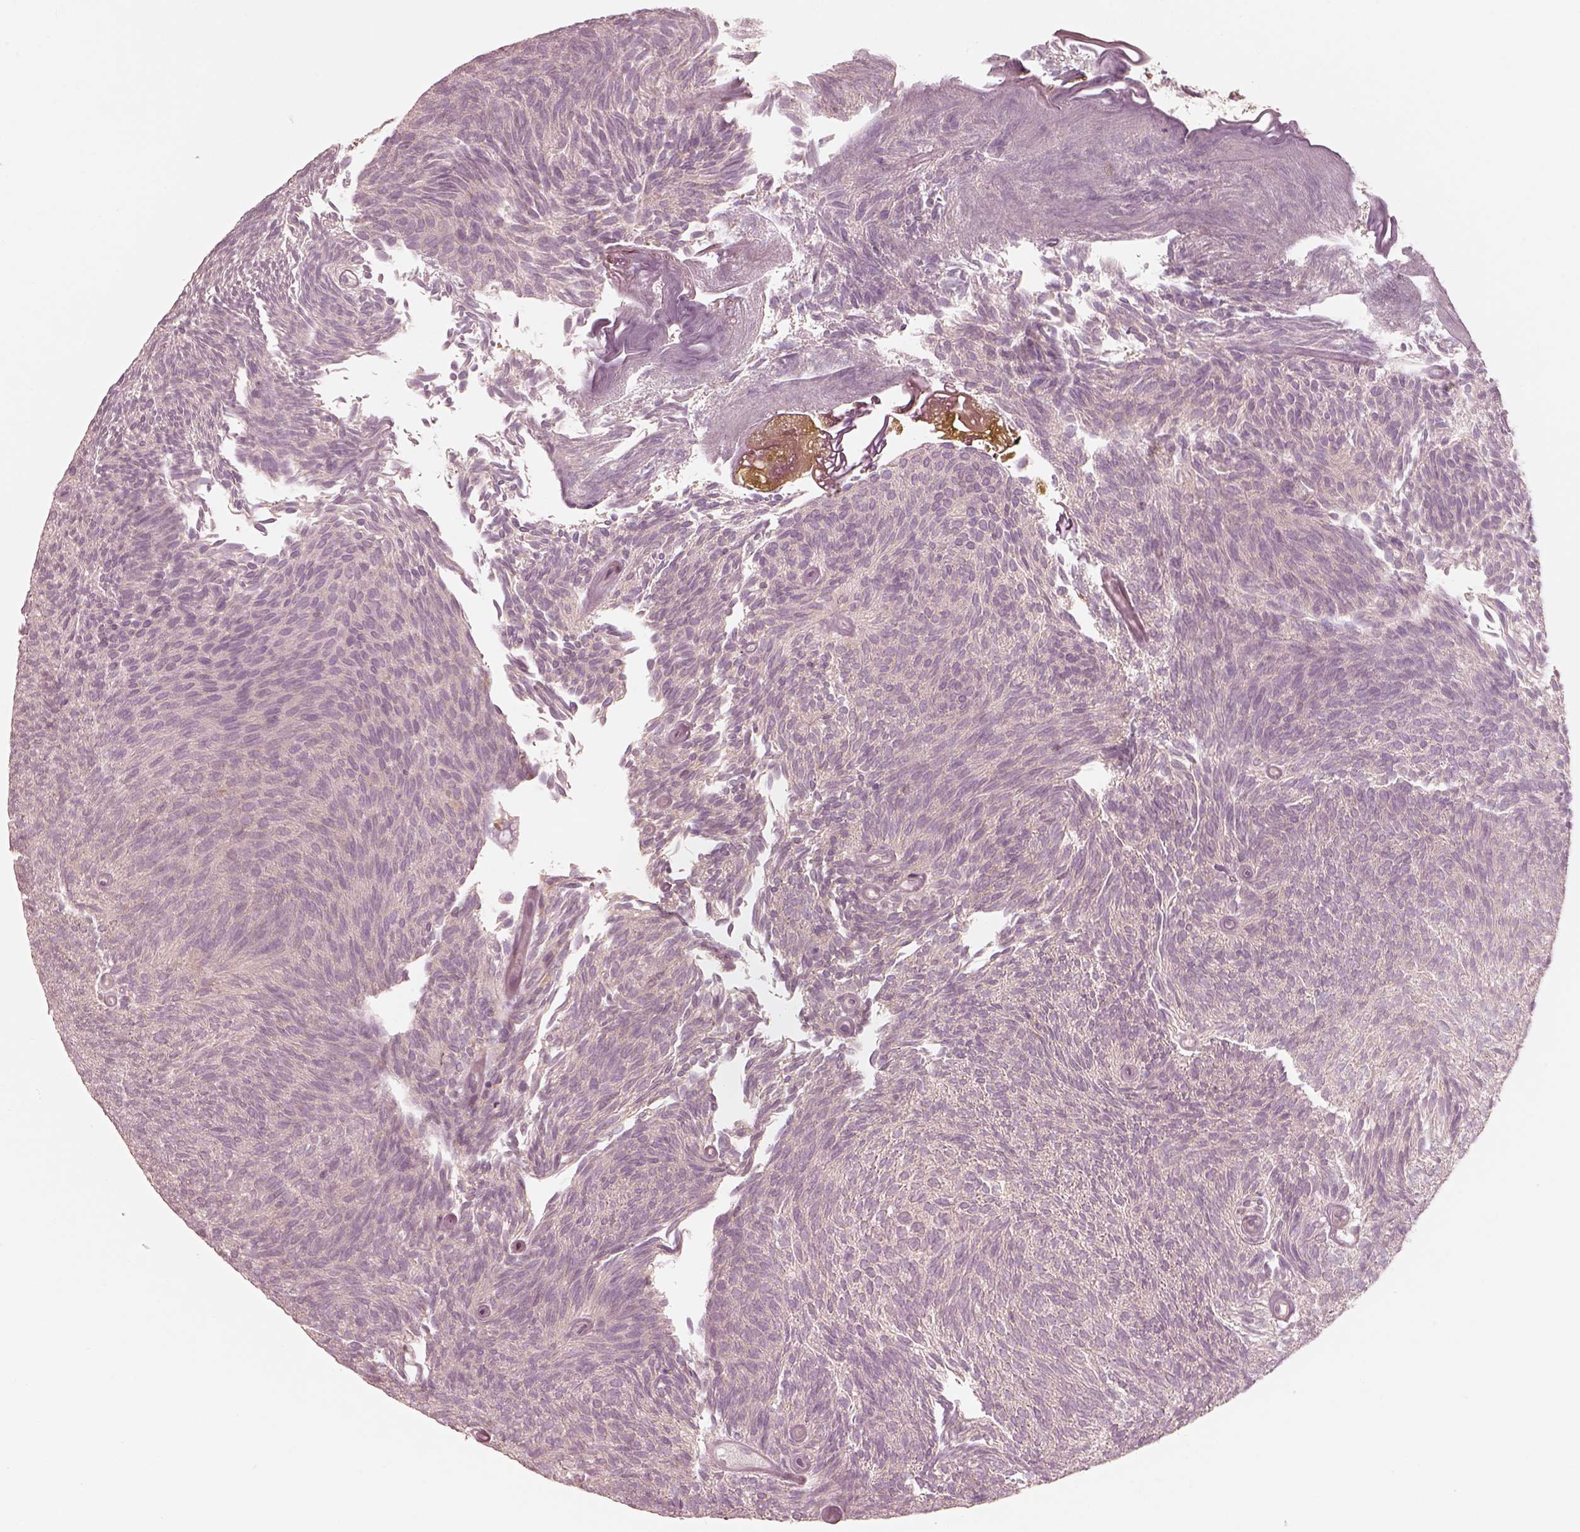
{"staining": {"intensity": "negative", "quantity": "none", "location": "none"}, "tissue": "urothelial cancer", "cell_type": "Tumor cells", "image_type": "cancer", "snomed": [{"axis": "morphology", "description": "Urothelial carcinoma, Low grade"}, {"axis": "topography", "description": "Urinary bladder"}], "caption": "High magnification brightfield microscopy of urothelial carcinoma (low-grade) stained with DAB (brown) and counterstained with hematoxylin (blue): tumor cells show no significant expression.", "gene": "CNOT2", "patient": {"sex": "male", "age": 77}}